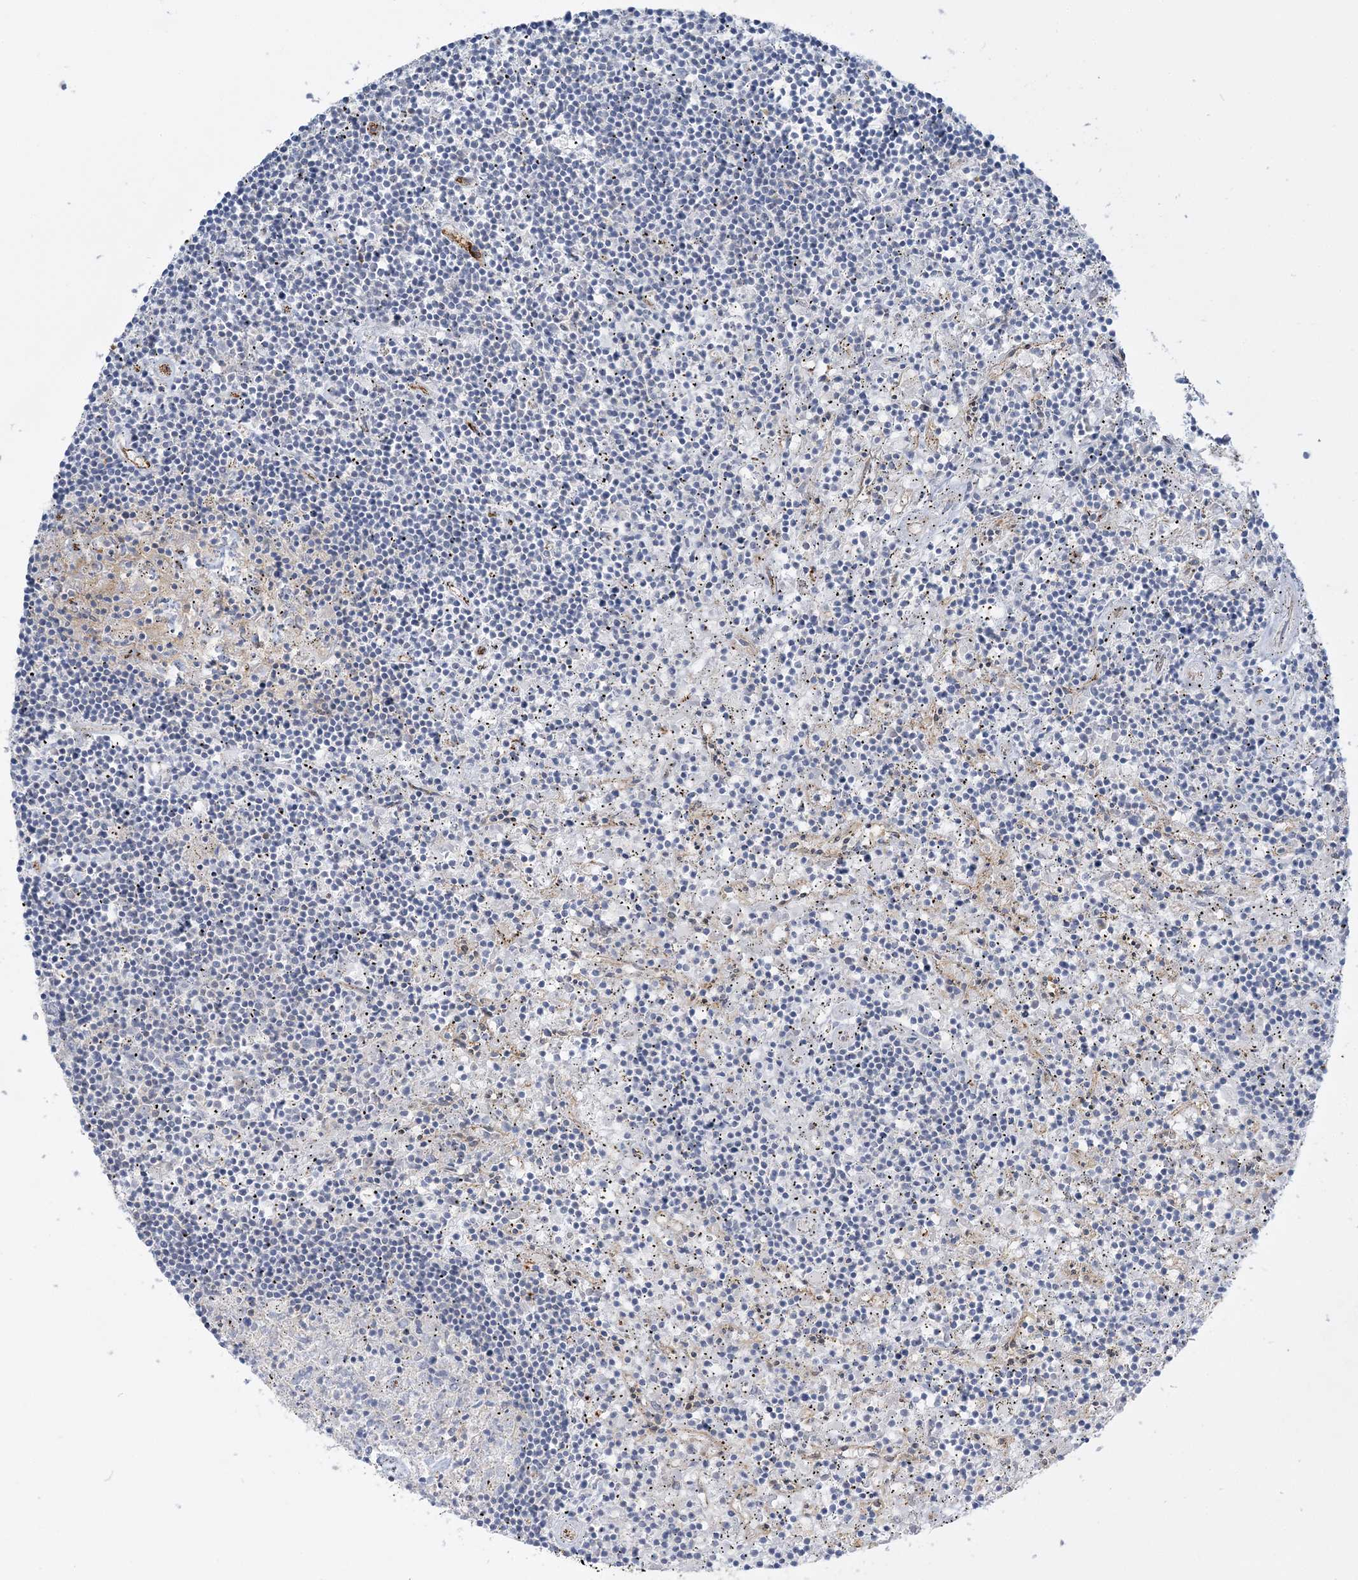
{"staining": {"intensity": "negative", "quantity": "none", "location": "none"}, "tissue": "lymphoma", "cell_type": "Tumor cells", "image_type": "cancer", "snomed": [{"axis": "morphology", "description": "Malignant lymphoma, non-Hodgkin's type, Low grade"}, {"axis": "topography", "description": "Spleen"}], "caption": "Immunohistochemistry (IHC) of lymphoma demonstrates no positivity in tumor cells. (Stains: DAB immunohistochemistry with hematoxylin counter stain, Microscopy: brightfield microscopy at high magnification).", "gene": "INPP1", "patient": {"sex": "male", "age": 76}}